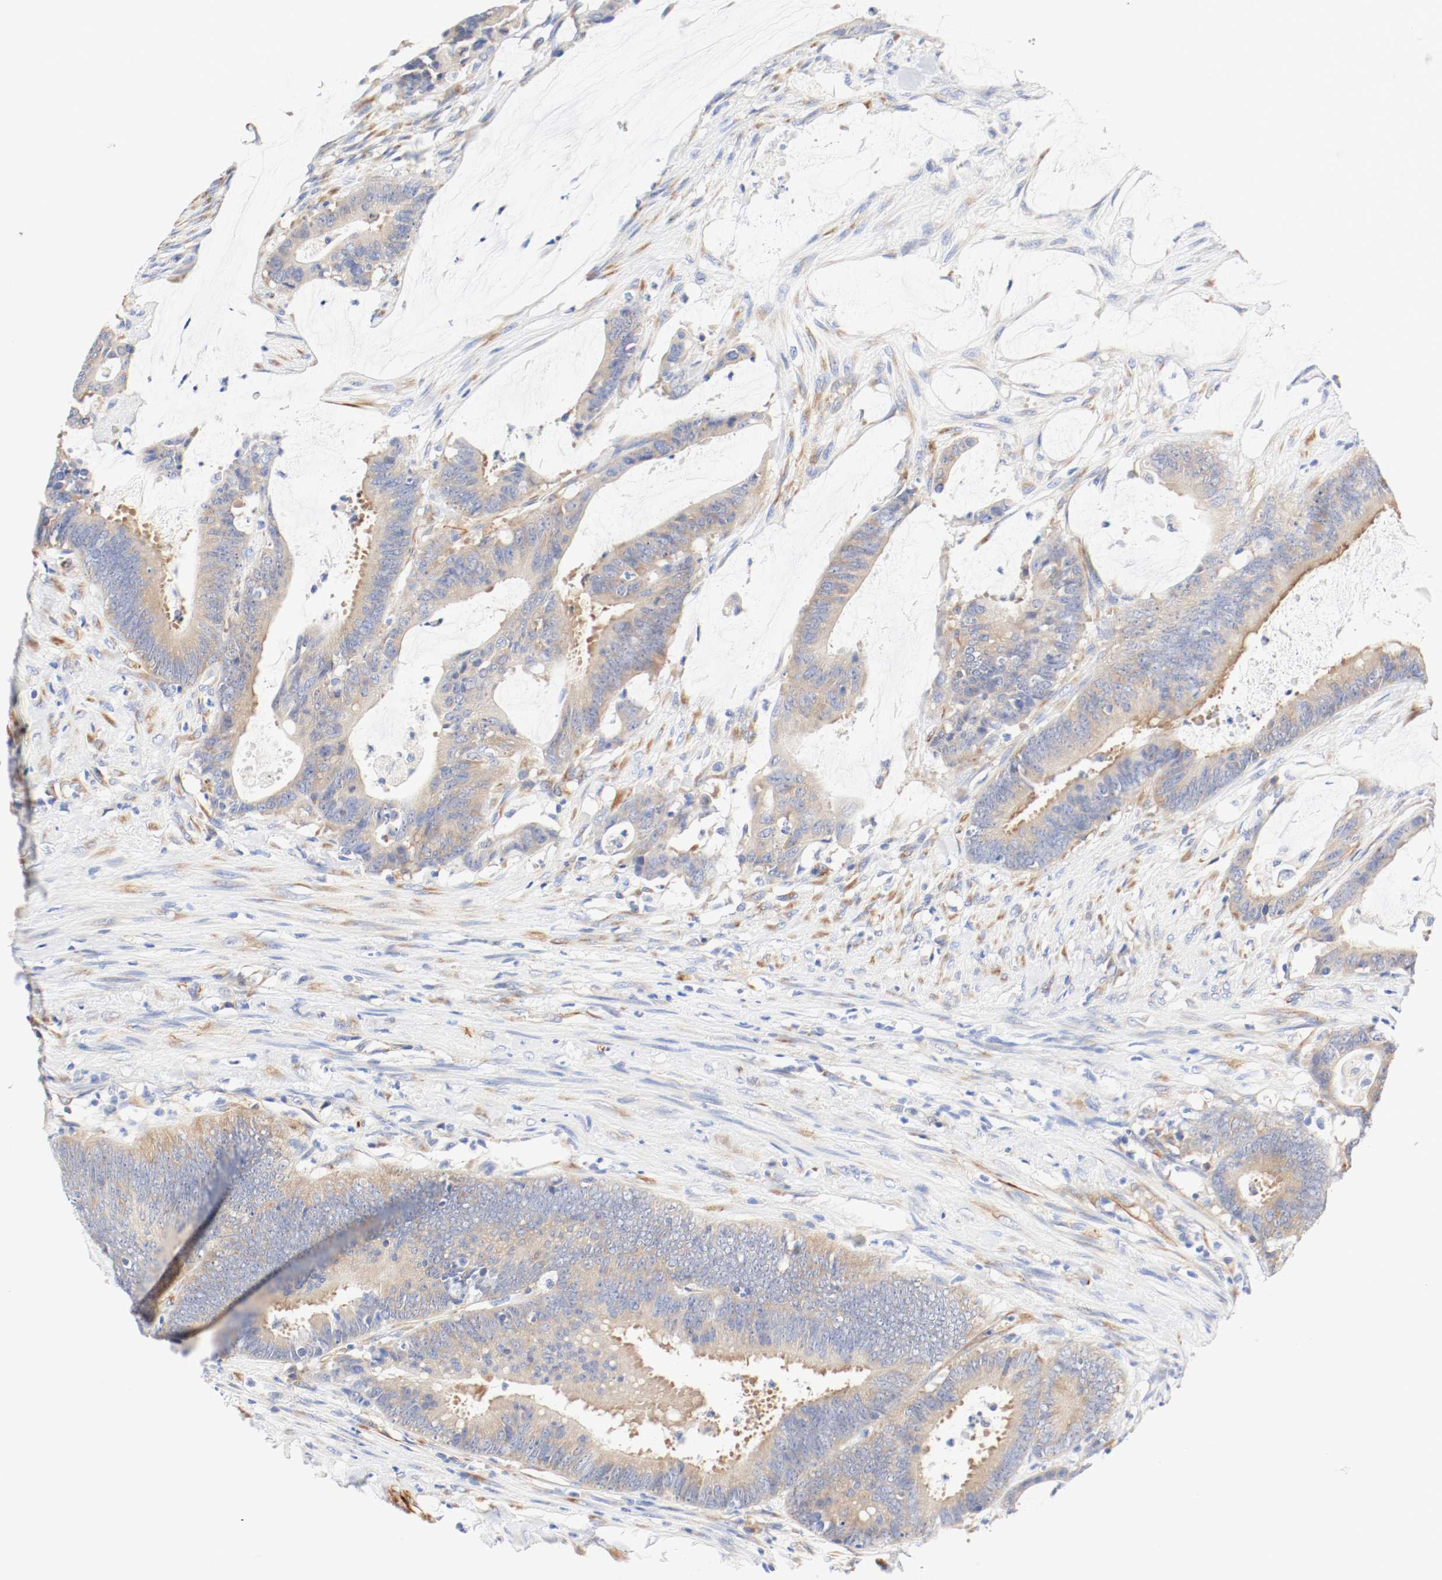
{"staining": {"intensity": "moderate", "quantity": ">75%", "location": "cytoplasmic/membranous"}, "tissue": "colorectal cancer", "cell_type": "Tumor cells", "image_type": "cancer", "snomed": [{"axis": "morphology", "description": "Adenocarcinoma, NOS"}, {"axis": "topography", "description": "Rectum"}], "caption": "This micrograph reveals IHC staining of human colorectal cancer, with medium moderate cytoplasmic/membranous expression in about >75% of tumor cells.", "gene": "GIT1", "patient": {"sex": "female", "age": 66}}